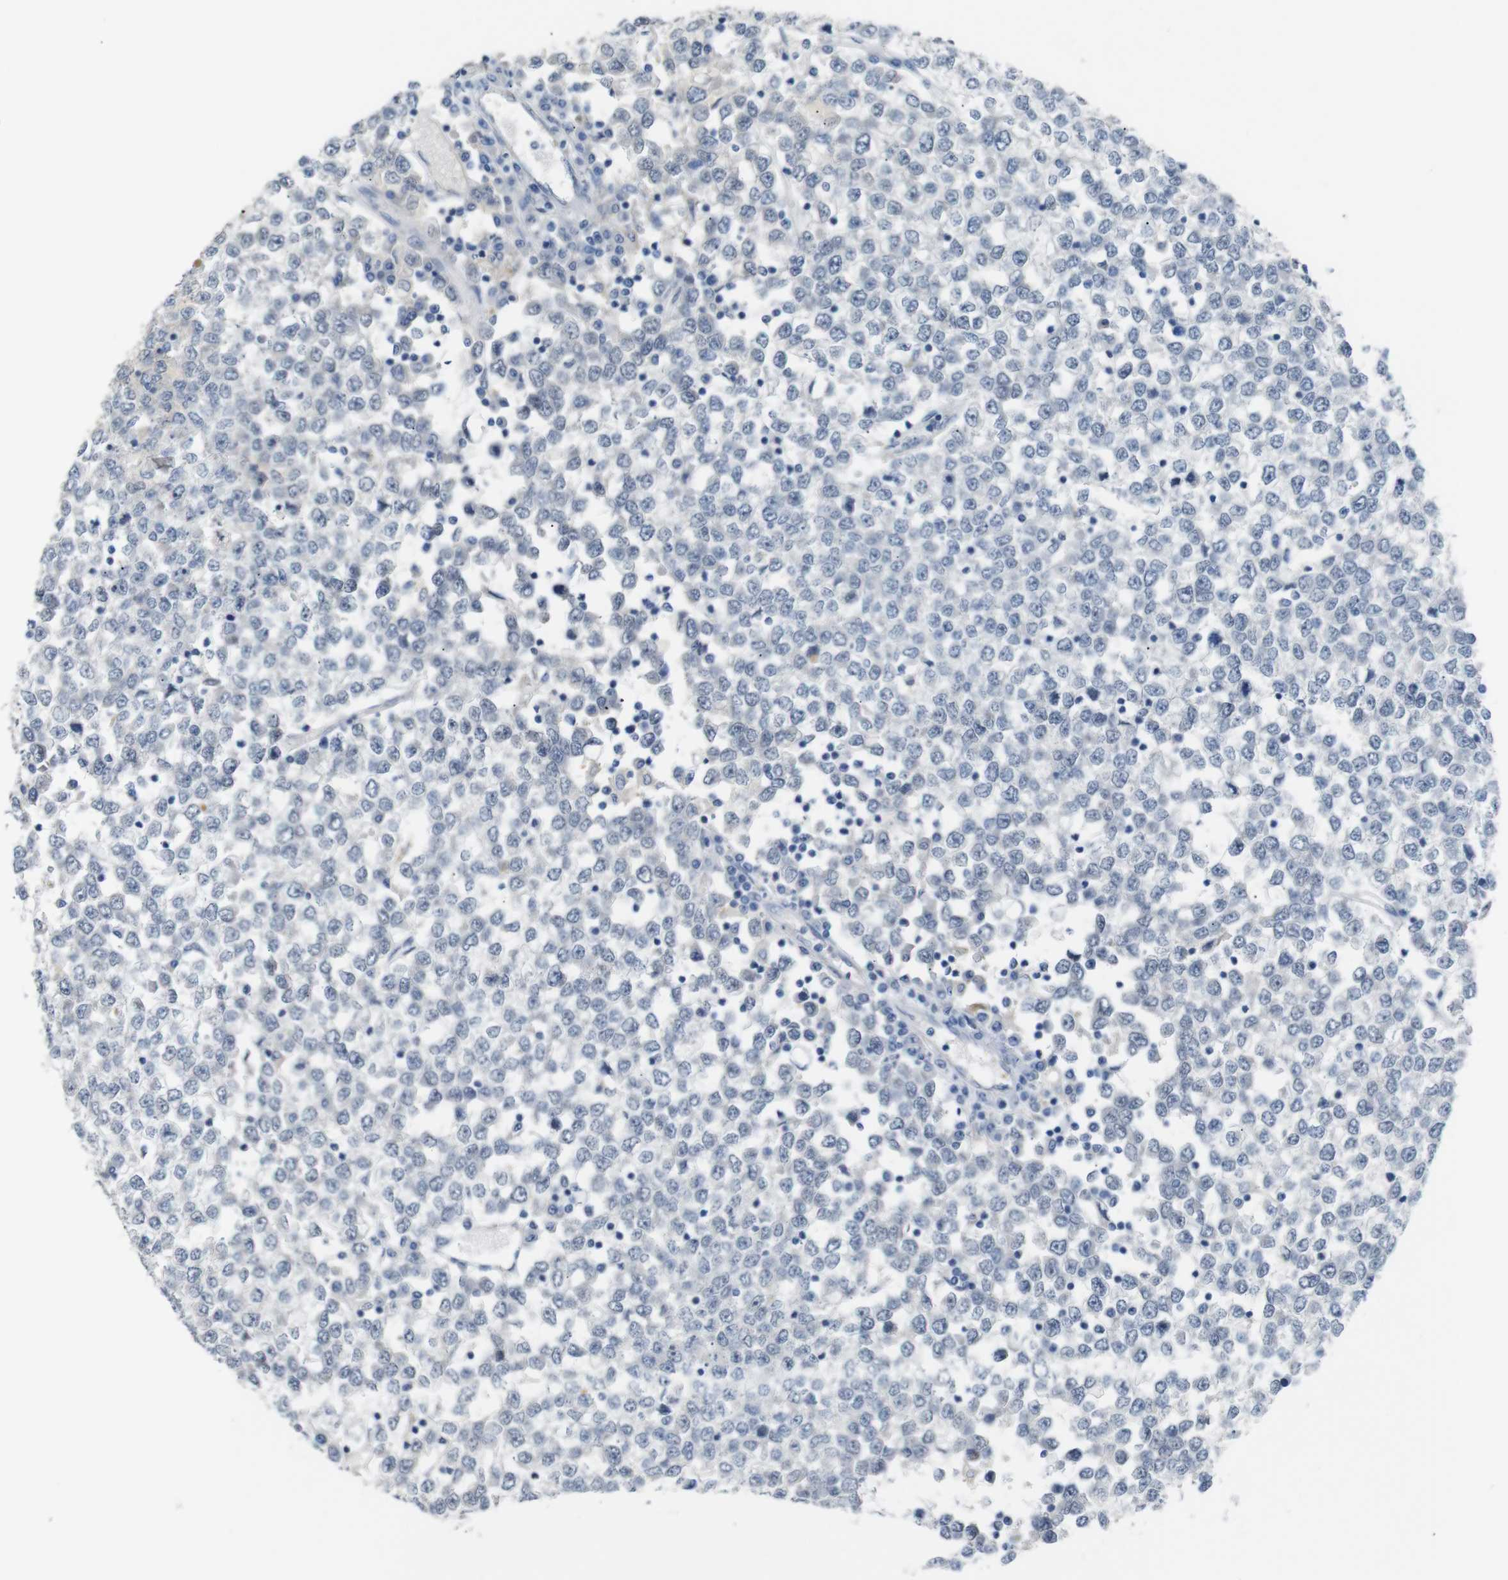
{"staining": {"intensity": "negative", "quantity": "none", "location": "none"}, "tissue": "testis cancer", "cell_type": "Tumor cells", "image_type": "cancer", "snomed": [{"axis": "morphology", "description": "Seminoma, NOS"}, {"axis": "topography", "description": "Testis"}], "caption": "Immunohistochemistry micrograph of neoplastic tissue: testis cancer (seminoma) stained with DAB reveals no significant protein positivity in tumor cells. Nuclei are stained in blue.", "gene": "CHRM5", "patient": {"sex": "male", "age": 65}}